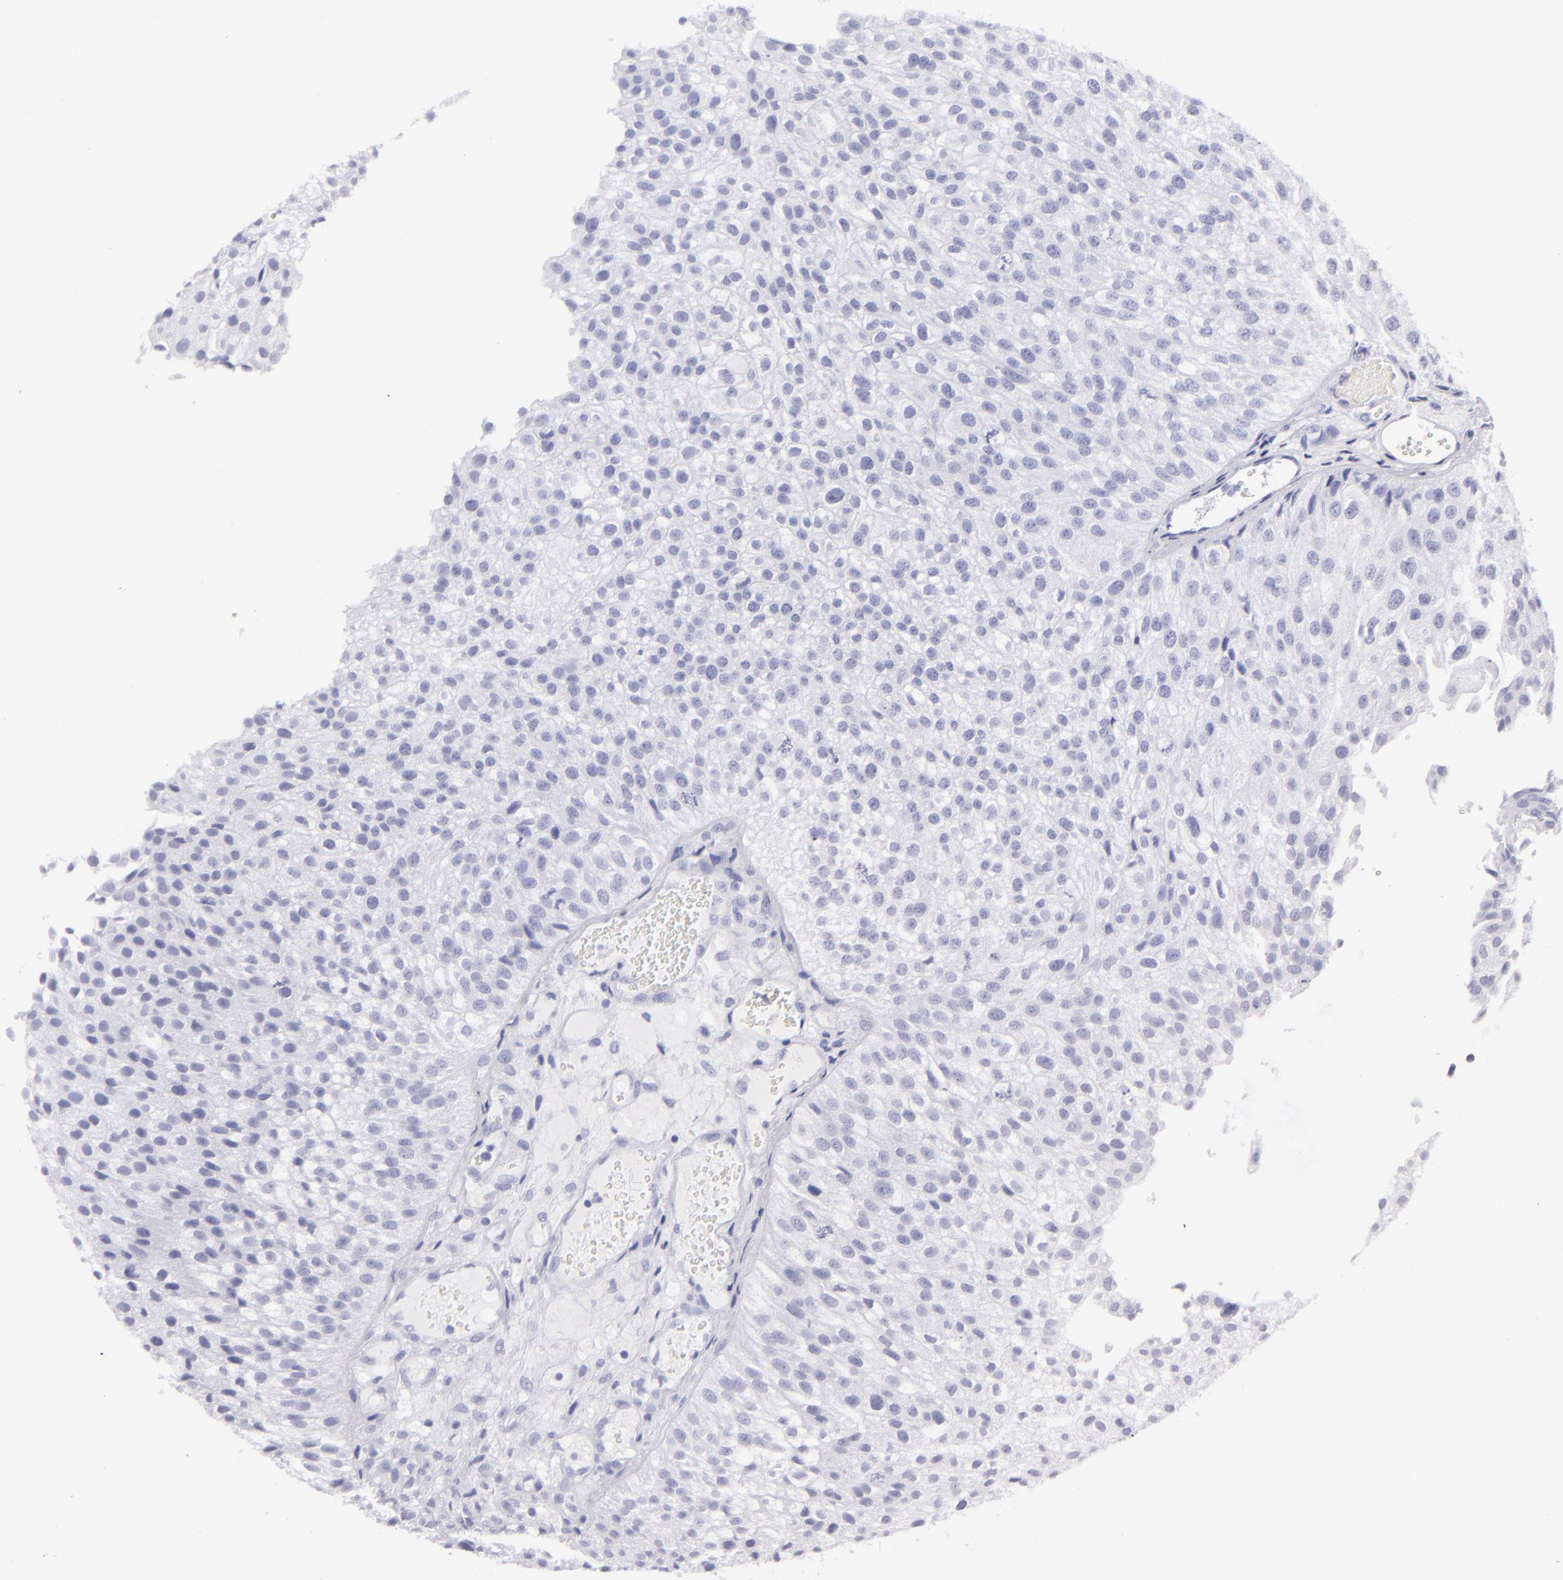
{"staining": {"intensity": "negative", "quantity": "none", "location": "none"}, "tissue": "urothelial cancer", "cell_type": "Tumor cells", "image_type": "cancer", "snomed": [{"axis": "morphology", "description": "Urothelial carcinoma, Low grade"}, {"axis": "topography", "description": "Urinary bladder"}], "caption": "Tumor cells show no significant protein positivity in low-grade urothelial carcinoma. Brightfield microscopy of immunohistochemistry (IHC) stained with DAB (brown) and hematoxylin (blue), captured at high magnification.", "gene": "FLG", "patient": {"sex": "female", "age": 89}}